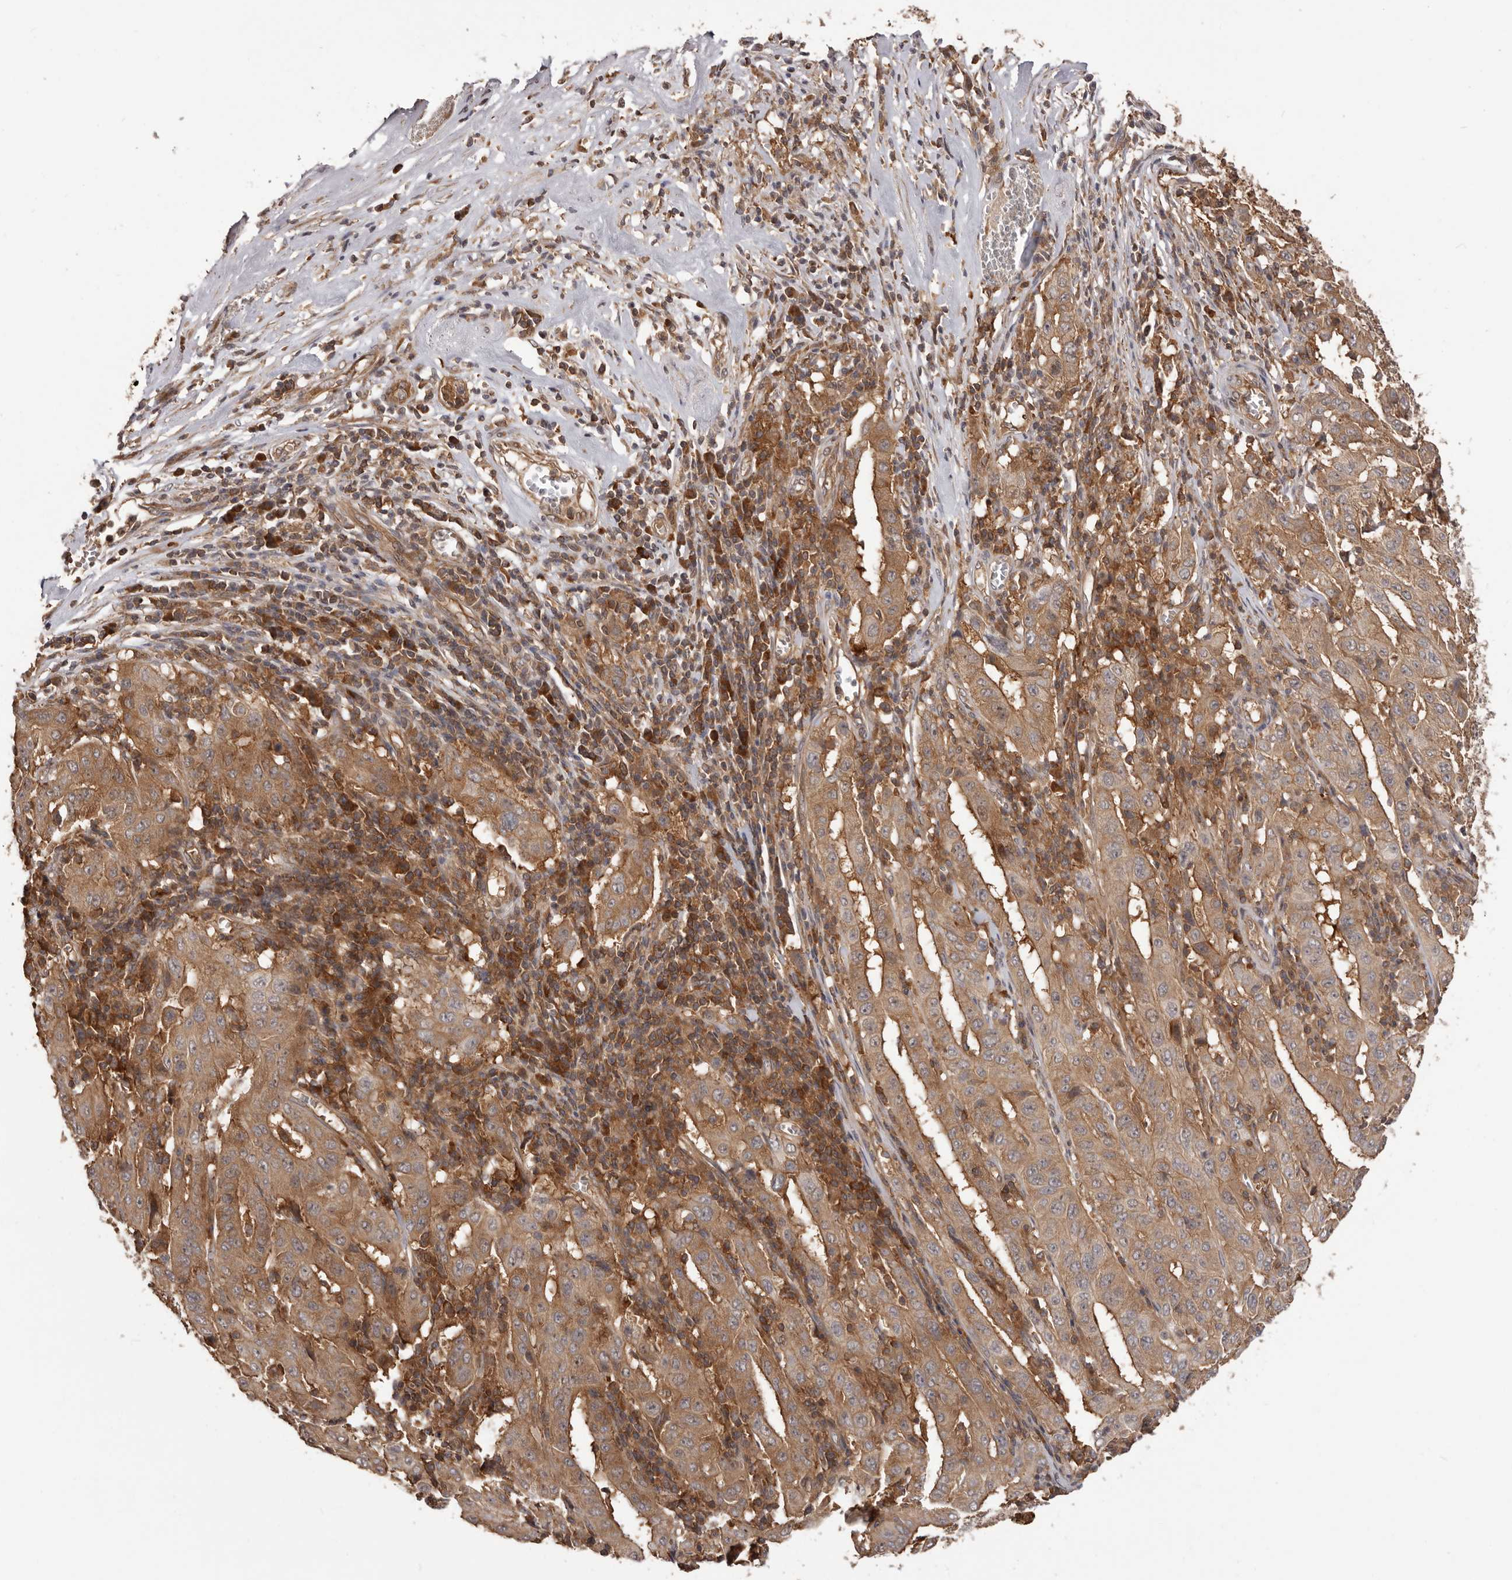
{"staining": {"intensity": "moderate", "quantity": ">75%", "location": "cytoplasmic/membranous"}, "tissue": "pancreatic cancer", "cell_type": "Tumor cells", "image_type": "cancer", "snomed": [{"axis": "morphology", "description": "Adenocarcinoma, NOS"}, {"axis": "topography", "description": "Pancreas"}], "caption": "DAB immunohistochemical staining of pancreatic cancer (adenocarcinoma) exhibits moderate cytoplasmic/membranous protein positivity in approximately >75% of tumor cells.", "gene": "HBS1L", "patient": {"sex": "male", "age": 63}}